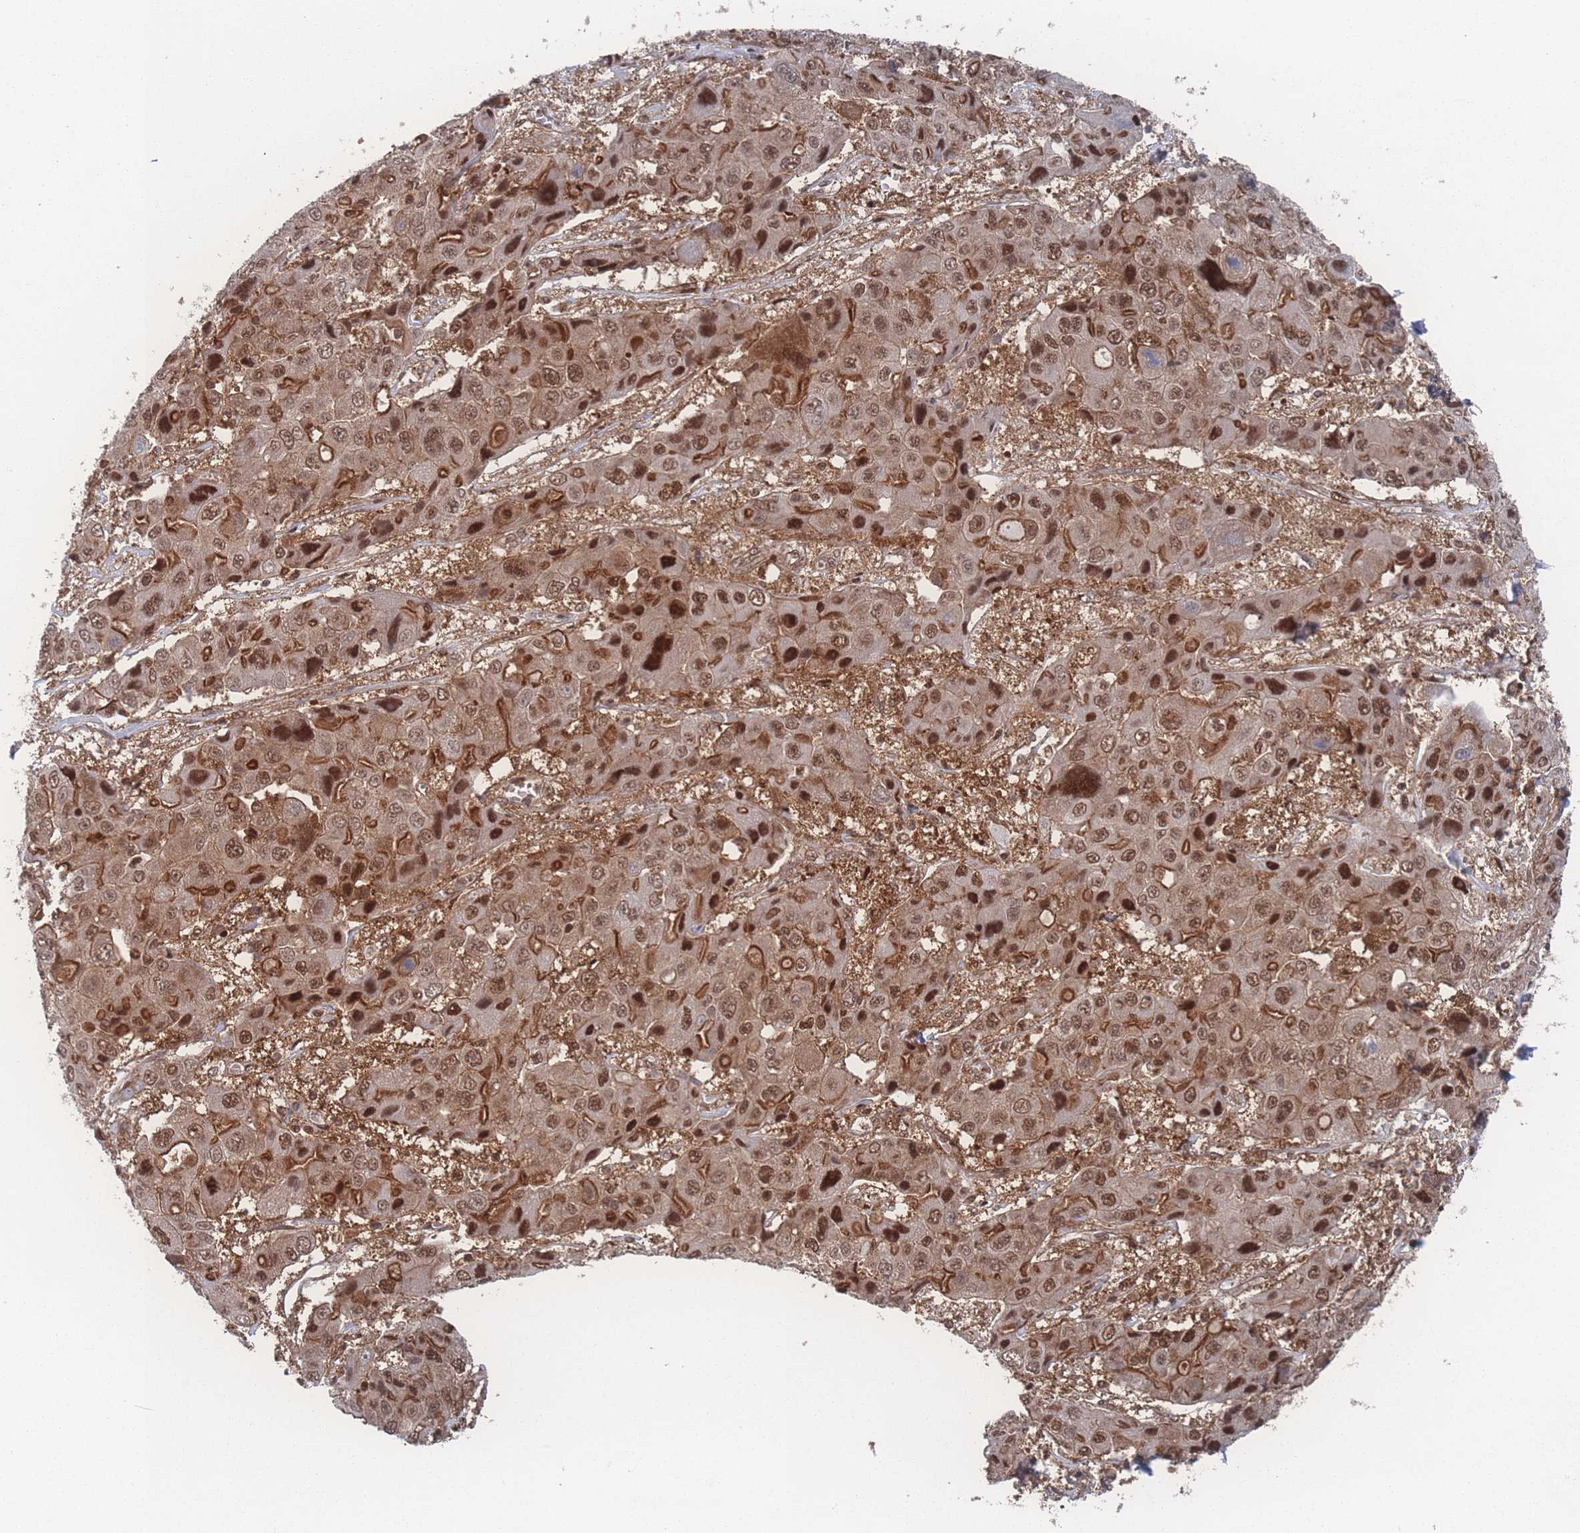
{"staining": {"intensity": "moderate", "quantity": ">75%", "location": "cytoplasmic/membranous,nuclear"}, "tissue": "liver cancer", "cell_type": "Tumor cells", "image_type": "cancer", "snomed": [{"axis": "morphology", "description": "Cholangiocarcinoma"}, {"axis": "topography", "description": "Liver"}], "caption": "Immunohistochemical staining of liver cholangiocarcinoma exhibits medium levels of moderate cytoplasmic/membranous and nuclear expression in approximately >75% of tumor cells.", "gene": "PSMA1", "patient": {"sex": "male", "age": 67}}